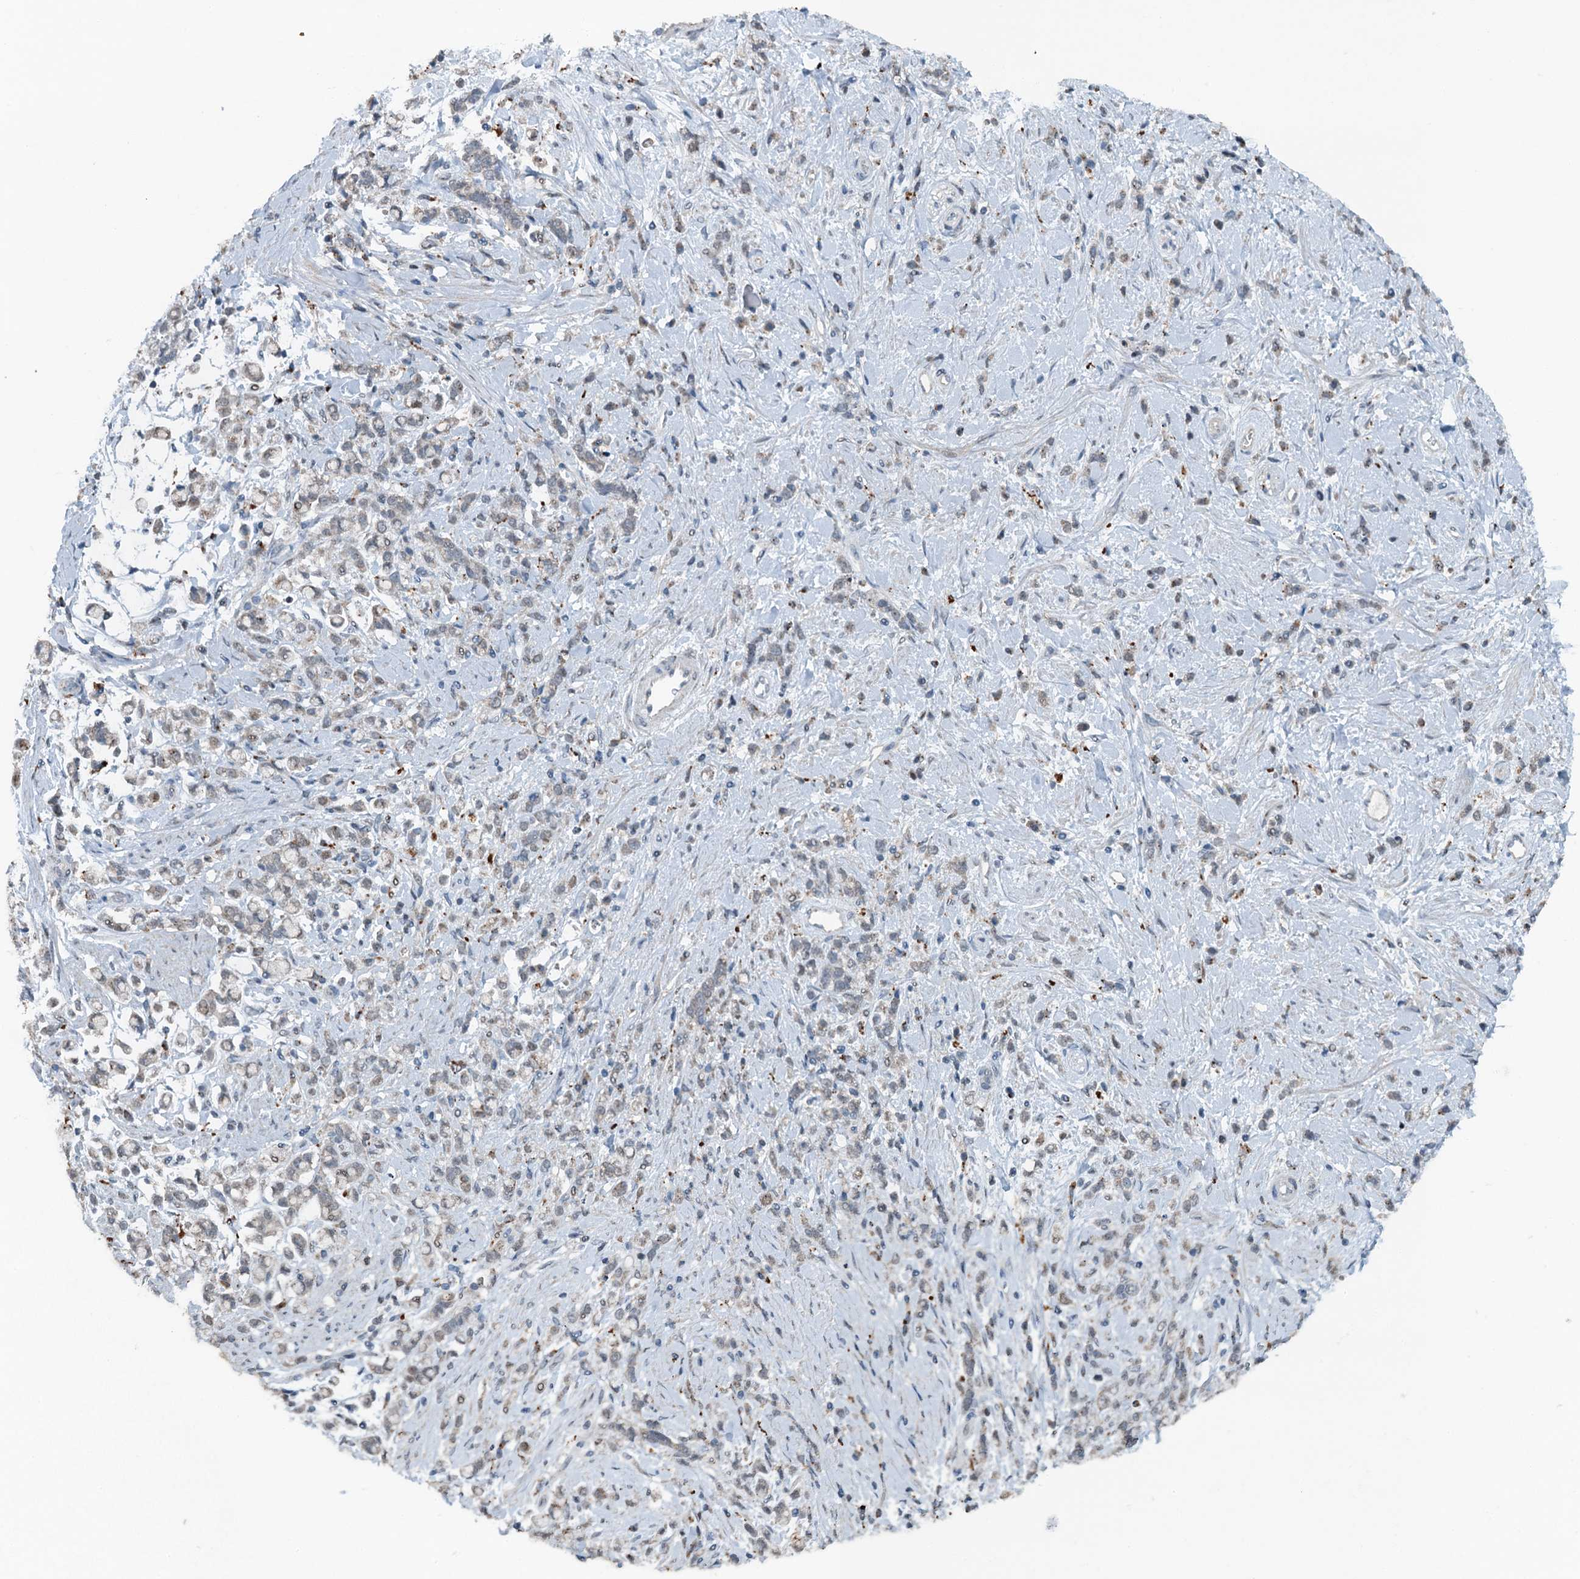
{"staining": {"intensity": "negative", "quantity": "none", "location": "none"}, "tissue": "stomach cancer", "cell_type": "Tumor cells", "image_type": "cancer", "snomed": [{"axis": "morphology", "description": "Adenocarcinoma, NOS"}, {"axis": "topography", "description": "Stomach"}], "caption": "This is a photomicrograph of IHC staining of adenocarcinoma (stomach), which shows no staining in tumor cells.", "gene": "BMERB1", "patient": {"sex": "female", "age": 60}}